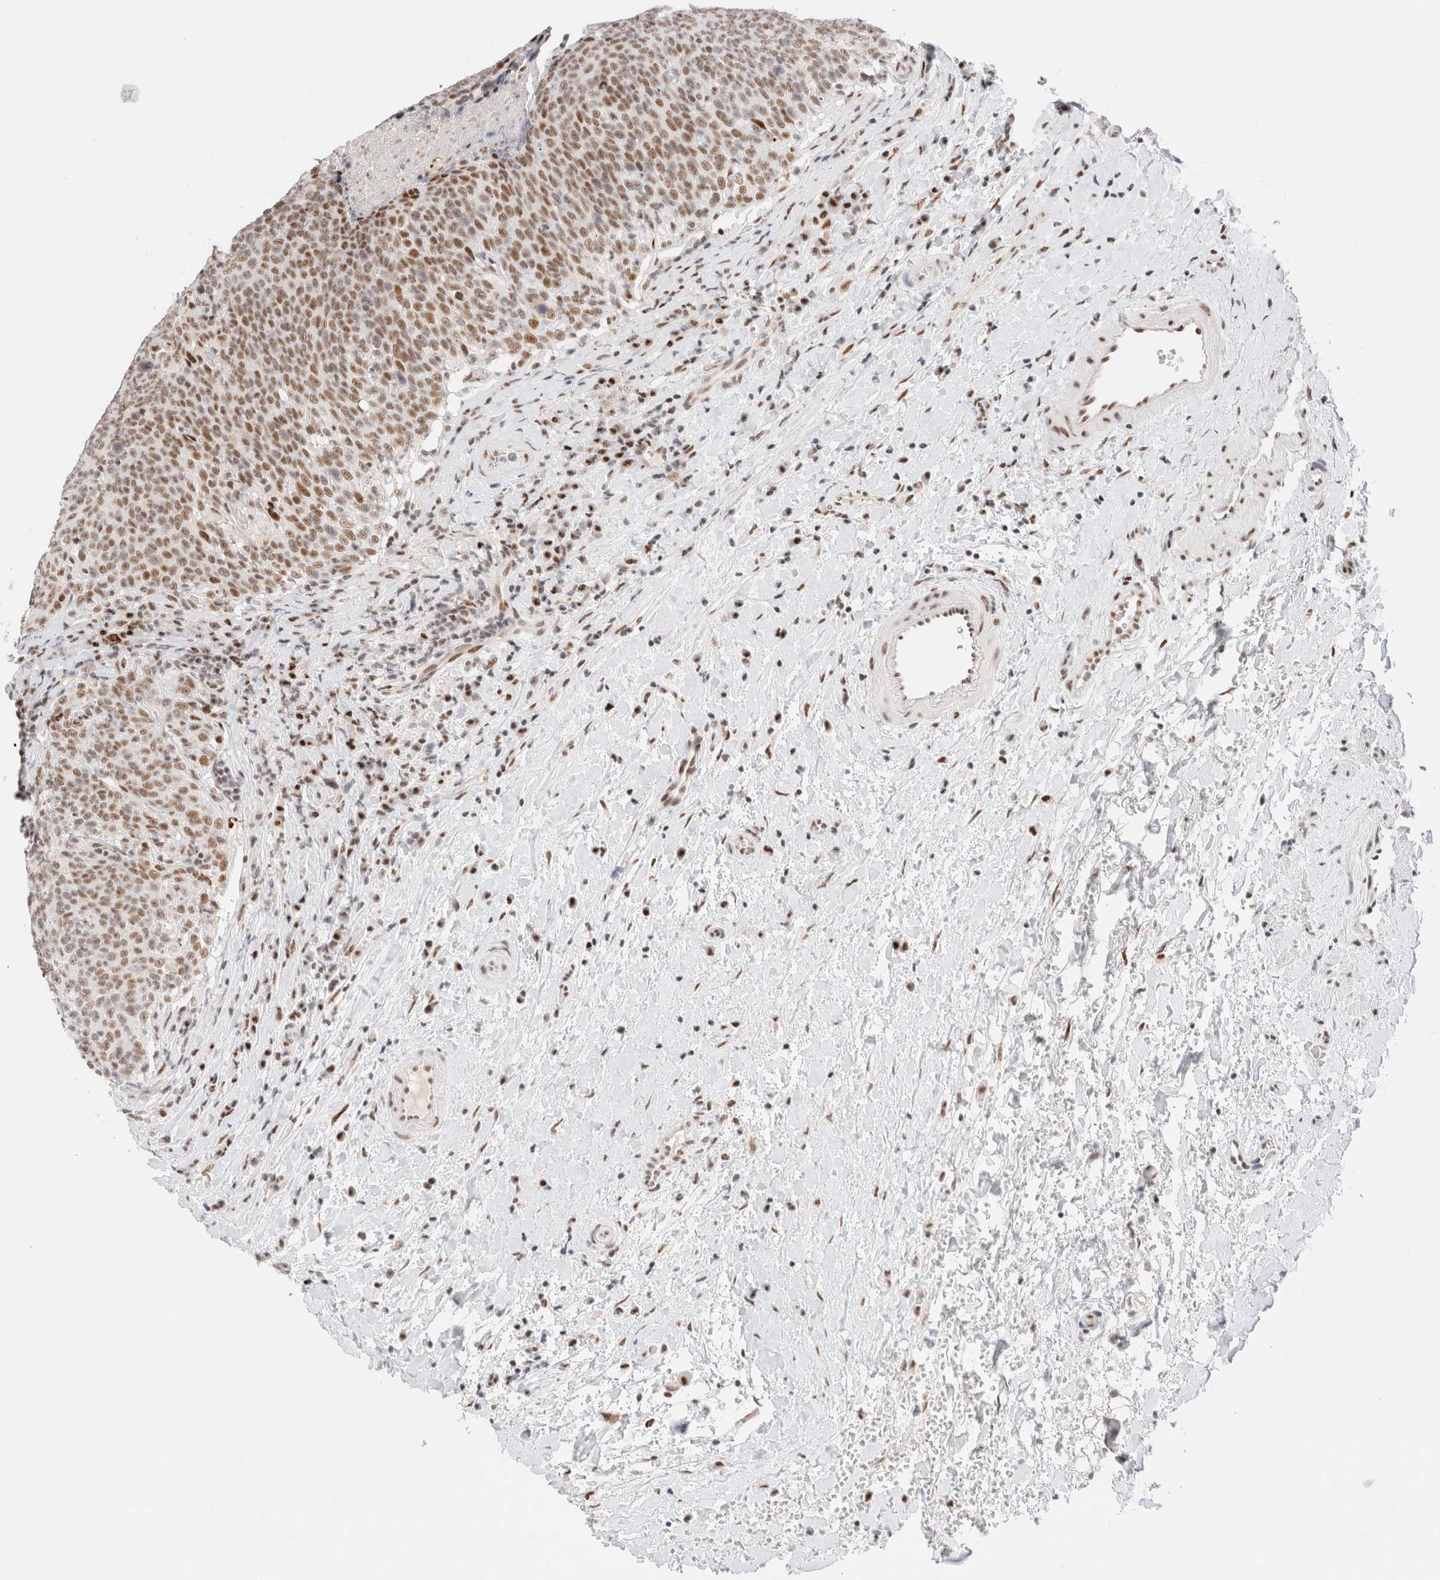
{"staining": {"intensity": "moderate", "quantity": ">75%", "location": "nuclear"}, "tissue": "head and neck cancer", "cell_type": "Tumor cells", "image_type": "cancer", "snomed": [{"axis": "morphology", "description": "Squamous cell carcinoma, NOS"}, {"axis": "morphology", "description": "Squamous cell carcinoma, metastatic, NOS"}, {"axis": "topography", "description": "Lymph node"}, {"axis": "topography", "description": "Head-Neck"}], "caption": "IHC (DAB (3,3'-diaminobenzidine)) staining of human head and neck cancer displays moderate nuclear protein positivity in about >75% of tumor cells. The staining was performed using DAB to visualize the protein expression in brown, while the nuclei were stained in blue with hematoxylin (Magnification: 20x).", "gene": "ZNF282", "patient": {"sex": "male", "age": 62}}